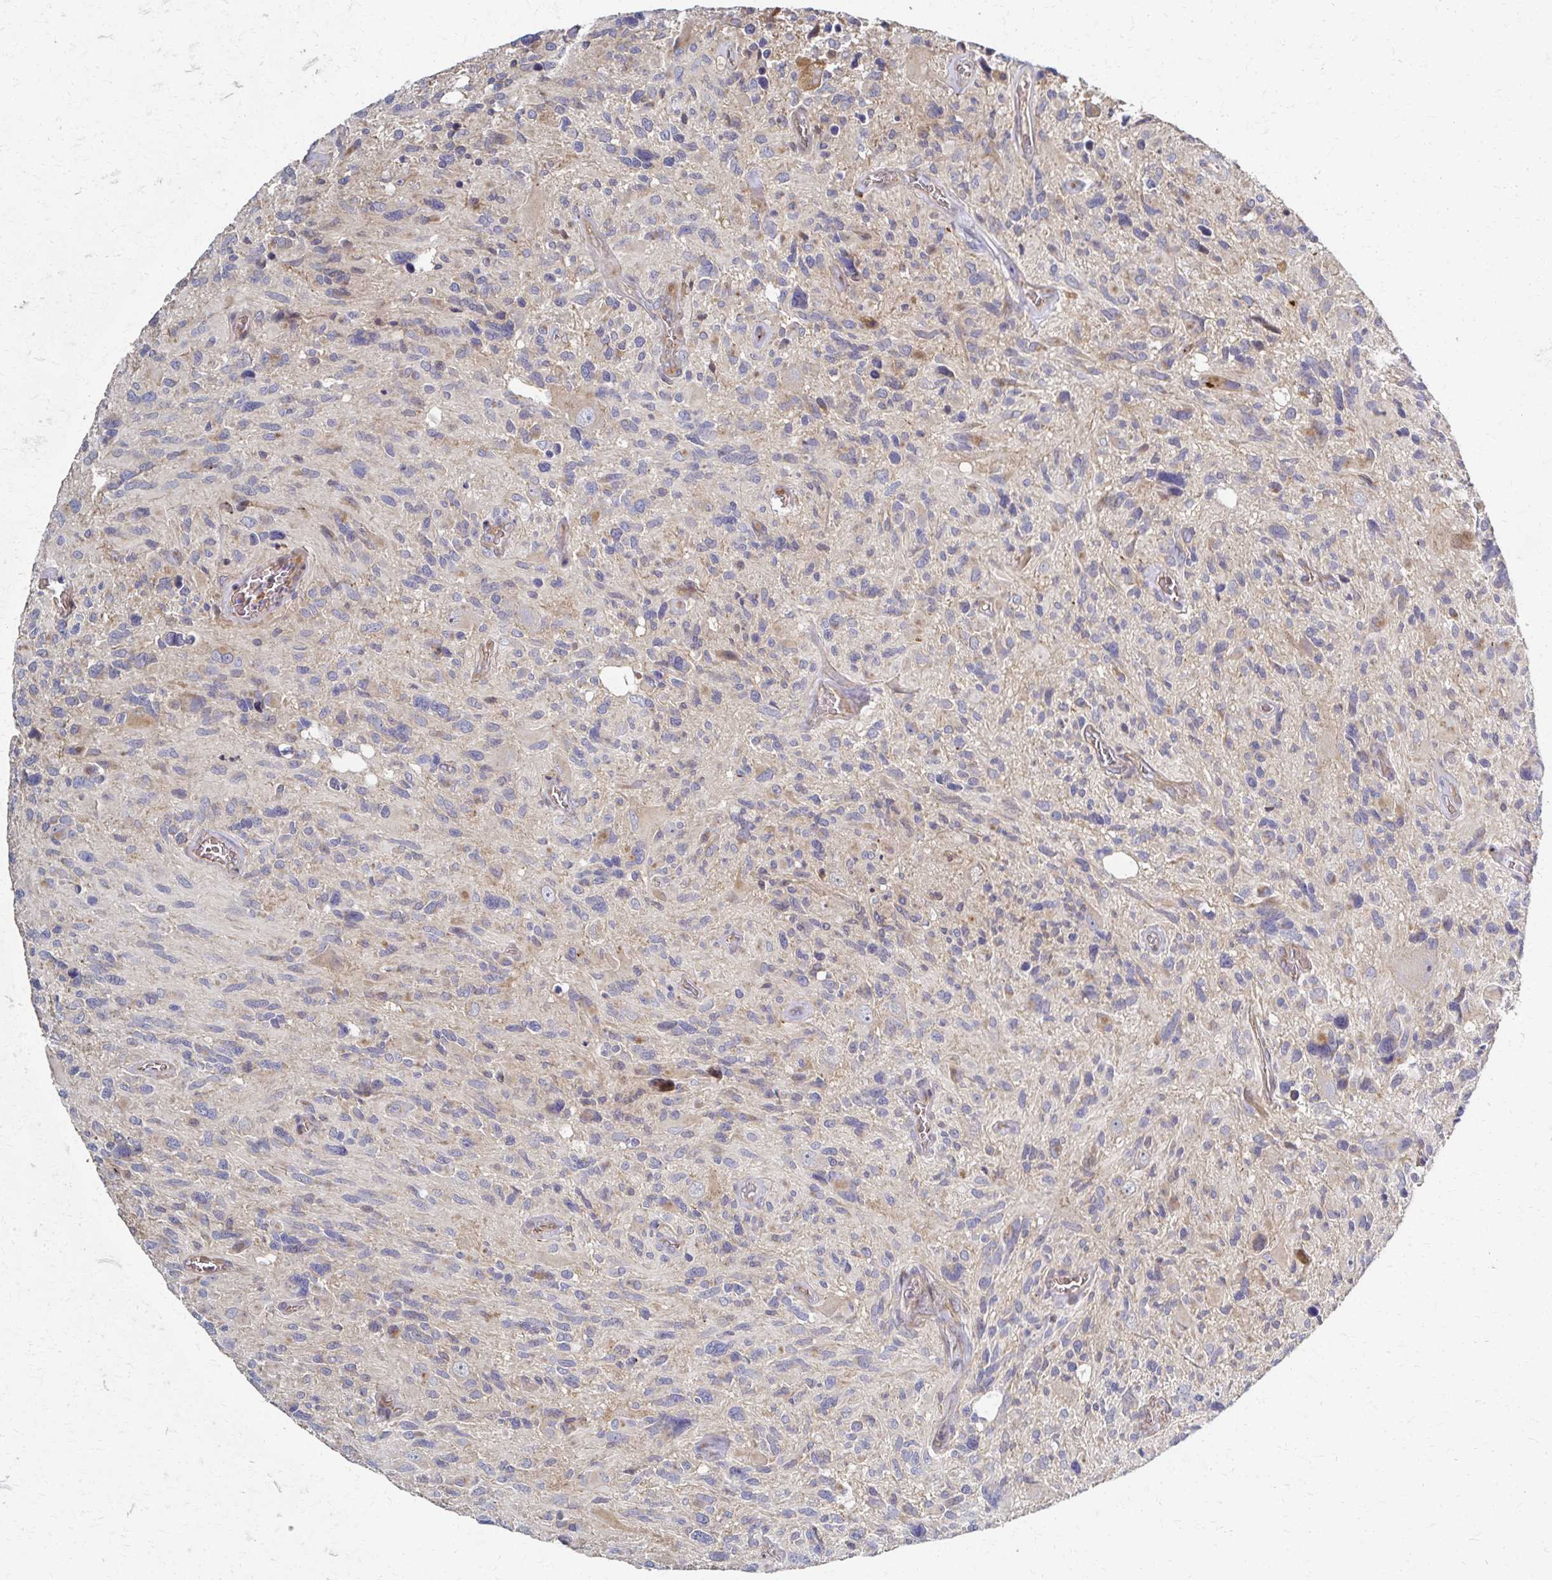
{"staining": {"intensity": "weak", "quantity": "<25%", "location": "cytoplasmic/membranous"}, "tissue": "glioma", "cell_type": "Tumor cells", "image_type": "cancer", "snomed": [{"axis": "morphology", "description": "Glioma, malignant, High grade"}, {"axis": "topography", "description": "Brain"}], "caption": "Immunohistochemistry histopathology image of human malignant glioma (high-grade) stained for a protein (brown), which displays no staining in tumor cells. (DAB (3,3'-diaminobenzidine) immunohistochemistry (IHC) visualized using brightfield microscopy, high magnification).", "gene": "SKA2", "patient": {"sex": "male", "age": 49}}